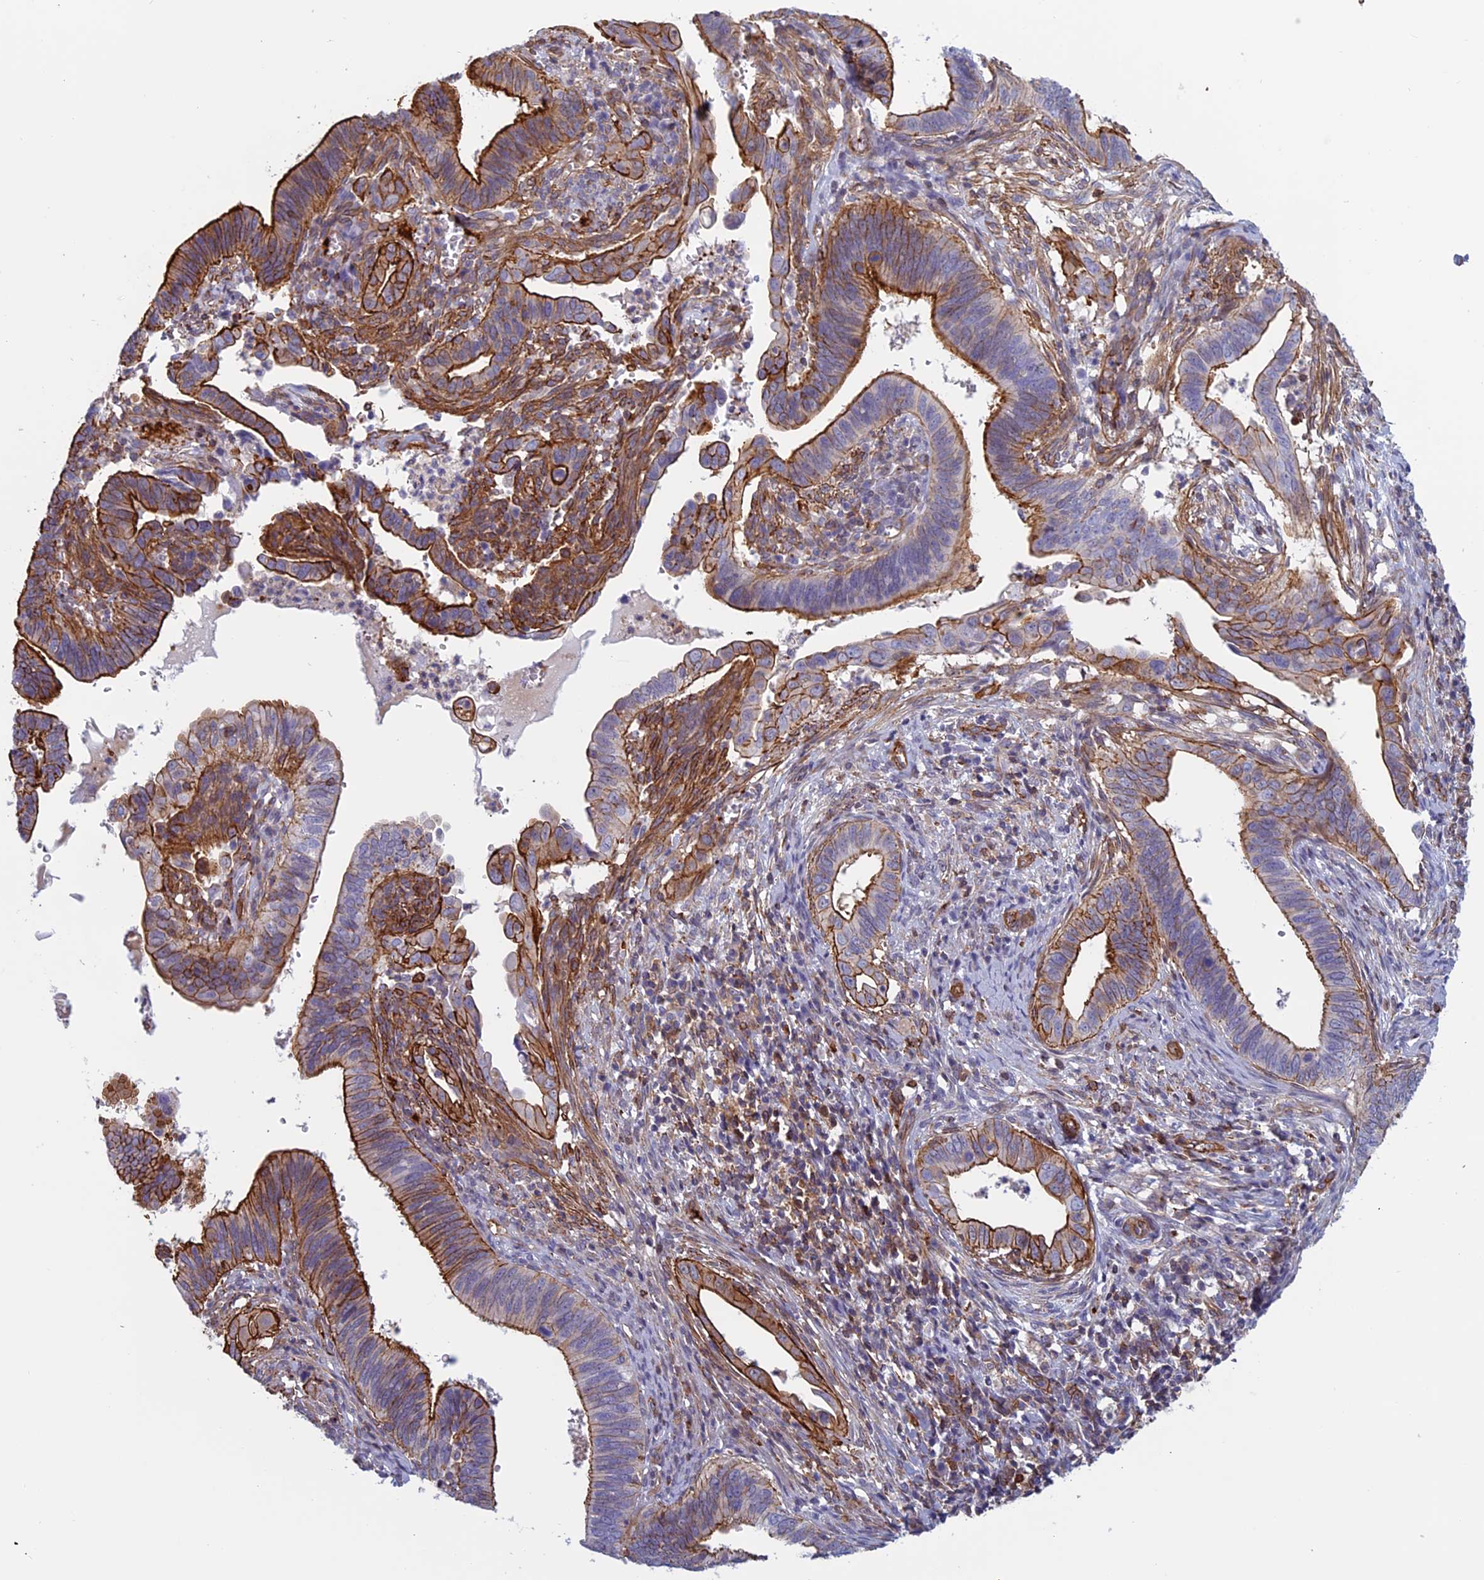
{"staining": {"intensity": "strong", "quantity": ">75%", "location": "cytoplasmic/membranous"}, "tissue": "cervical cancer", "cell_type": "Tumor cells", "image_type": "cancer", "snomed": [{"axis": "morphology", "description": "Adenocarcinoma, NOS"}, {"axis": "topography", "description": "Cervix"}], "caption": "Immunohistochemical staining of cervical cancer displays strong cytoplasmic/membranous protein expression in about >75% of tumor cells.", "gene": "ANGPTL2", "patient": {"sex": "female", "age": 42}}